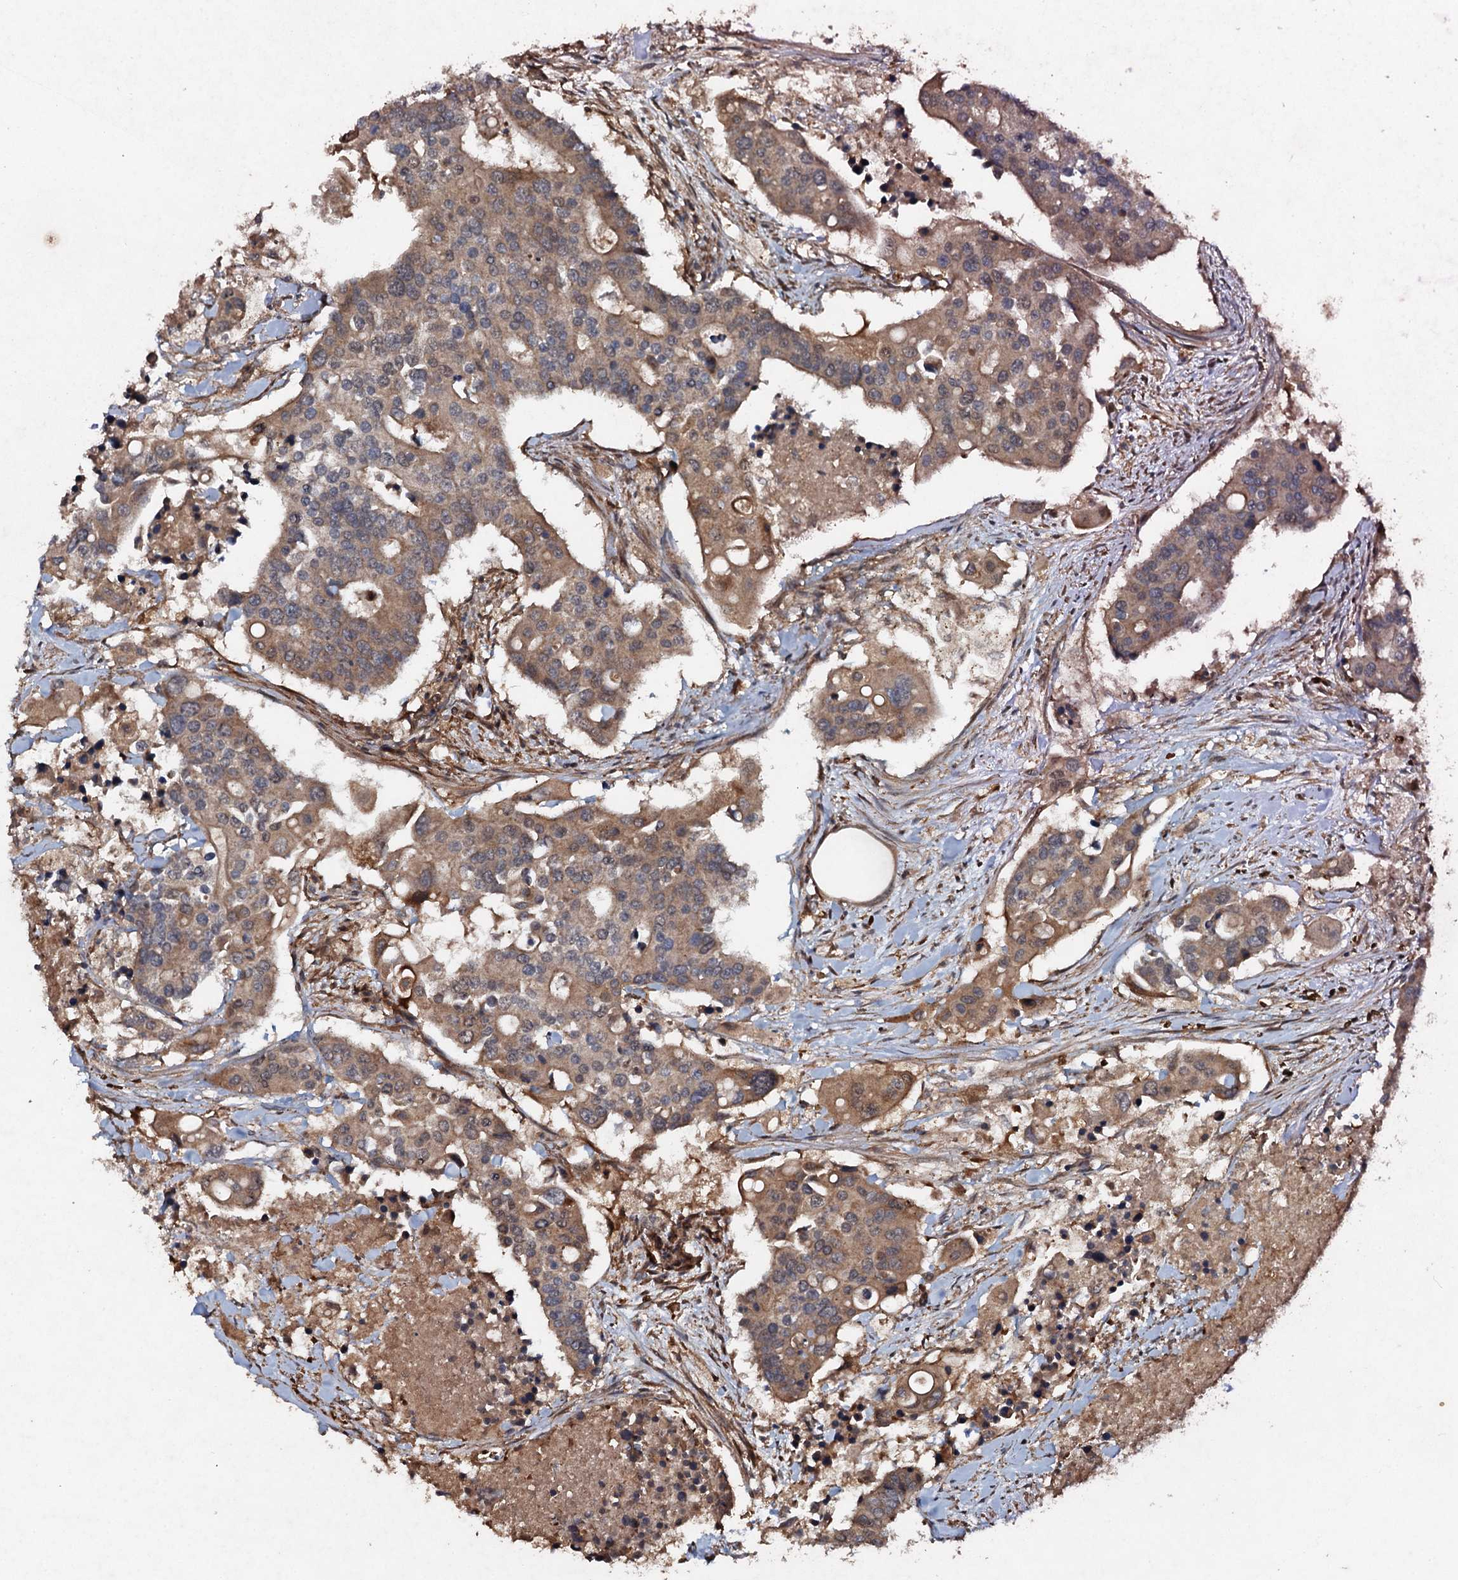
{"staining": {"intensity": "moderate", "quantity": ">75%", "location": "cytoplasmic/membranous"}, "tissue": "colorectal cancer", "cell_type": "Tumor cells", "image_type": "cancer", "snomed": [{"axis": "morphology", "description": "Adenocarcinoma, NOS"}, {"axis": "topography", "description": "Colon"}], "caption": "Immunohistochemistry (IHC) histopathology image of human colorectal cancer stained for a protein (brown), which displays medium levels of moderate cytoplasmic/membranous expression in approximately >75% of tumor cells.", "gene": "ADGRG3", "patient": {"sex": "male", "age": 77}}